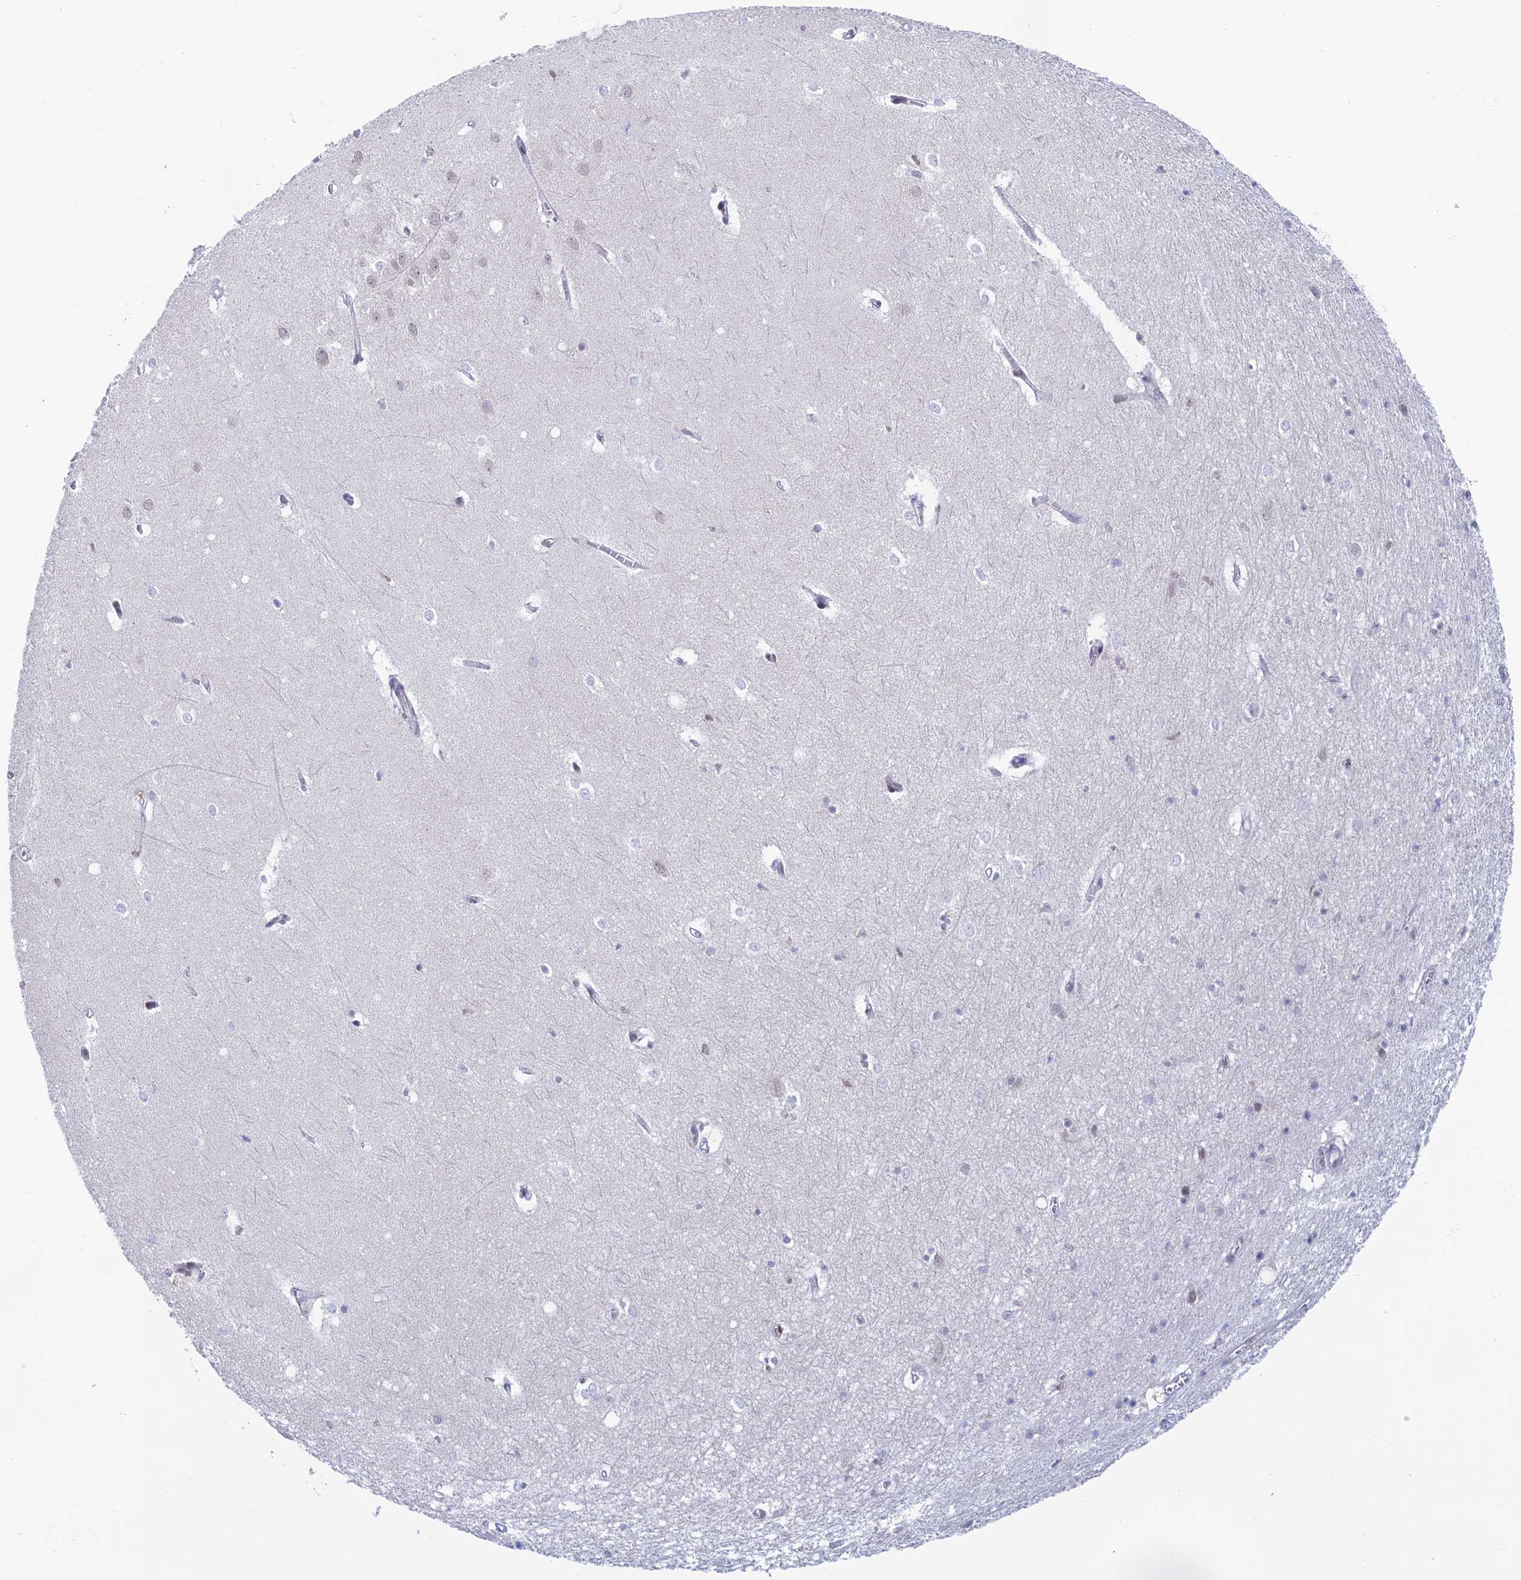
{"staining": {"intensity": "negative", "quantity": "none", "location": "none"}, "tissue": "hippocampus", "cell_type": "Glial cells", "image_type": "normal", "snomed": [{"axis": "morphology", "description": "Normal tissue, NOS"}, {"axis": "topography", "description": "Hippocampus"}], "caption": "Immunohistochemistry (IHC) histopathology image of normal hippocampus: human hippocampus stained with DAB (3,3'-diaminobenzidine) exhibits no significant protein positivity in glial cells.", "gene": "NABP2", "patient": {"sex": "female", "age": 64}}